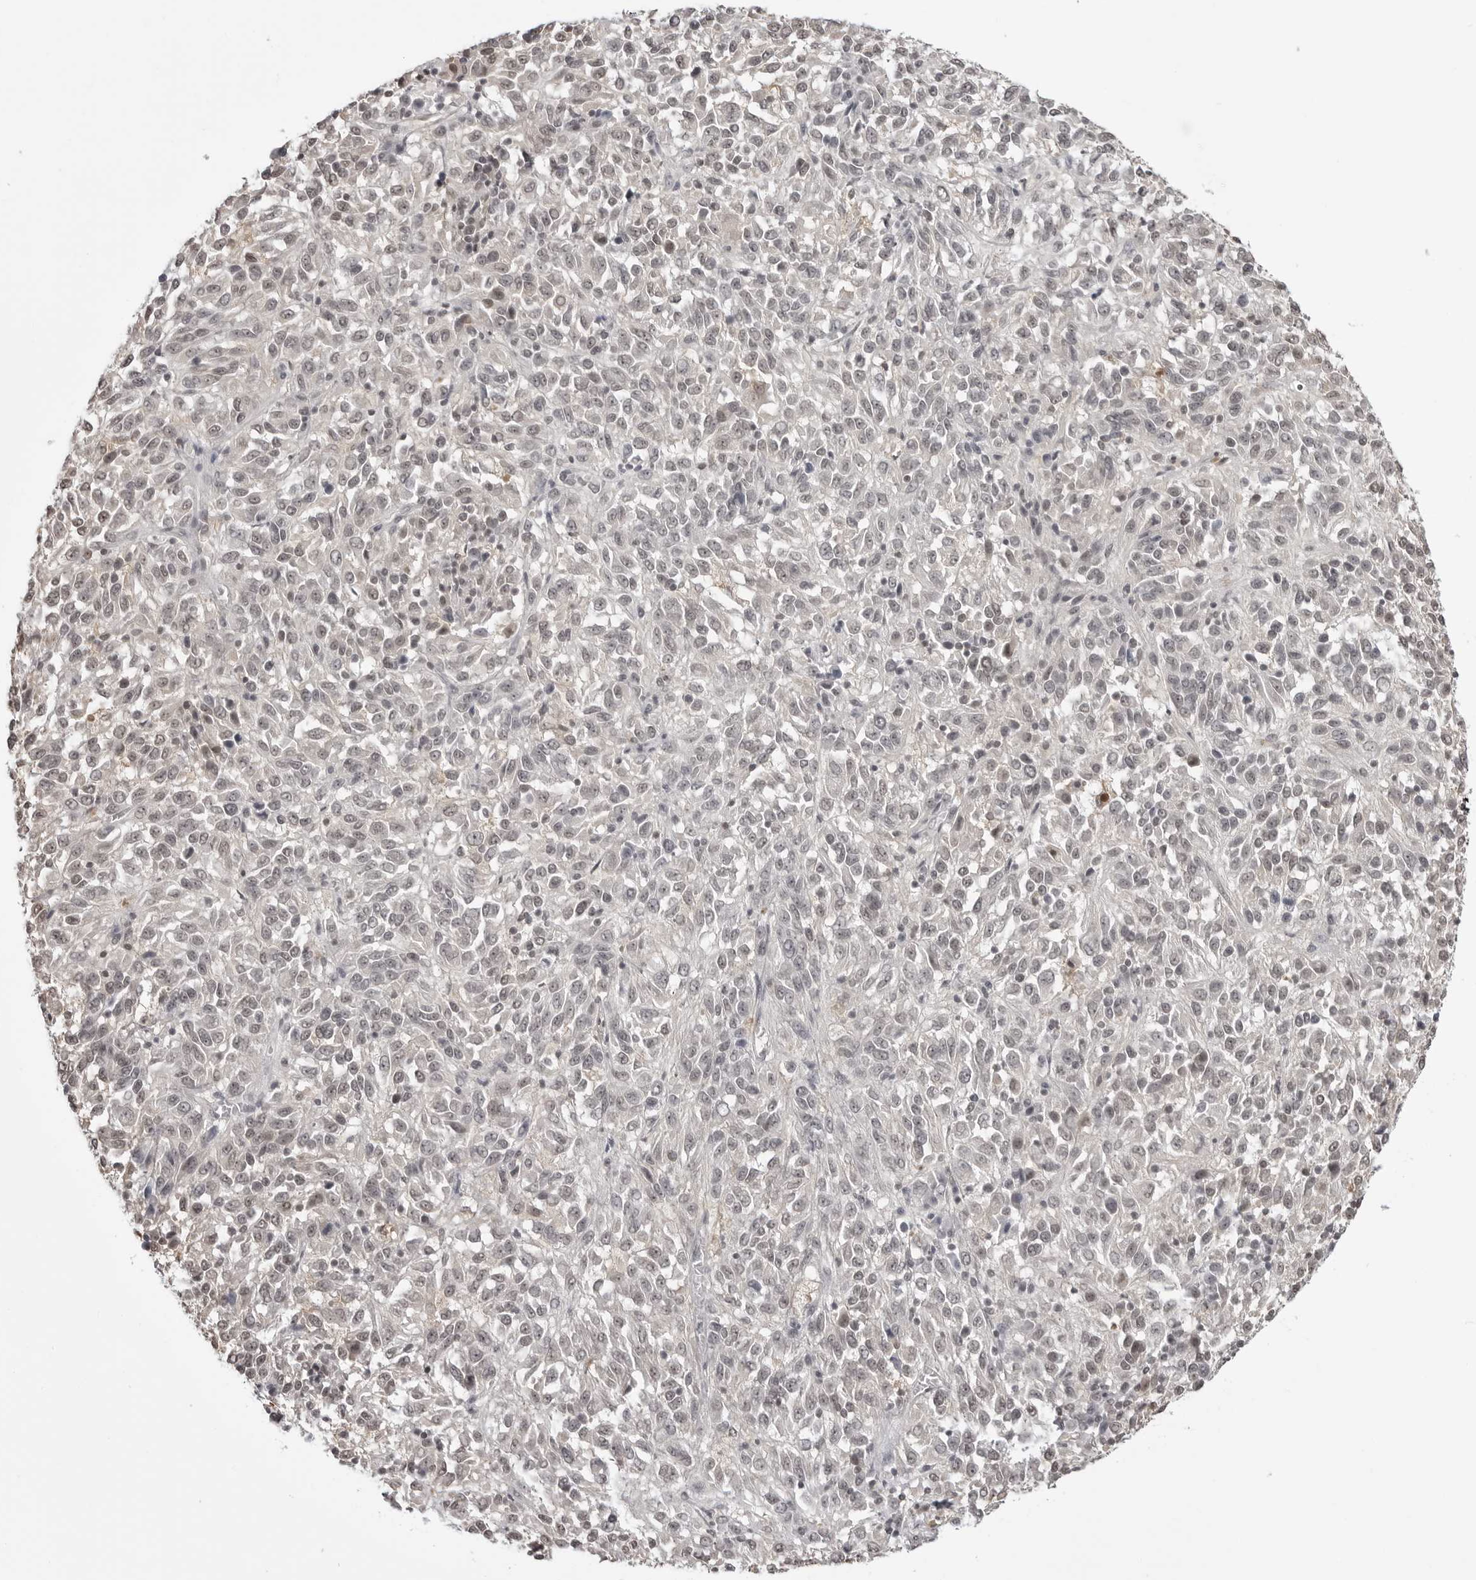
{"staining": {"intensity": "negative", "quantity": "none", "location": "none"}, "tissue": "melanoma", "cell_type": "Tumor cells", "image_type": "cancer", "snomed": [{"axis": "morphology", "description": "Malignant melanoma, Metastatic site"}, {"axis": "topography", "description": "Lung"}], "caption": "DAB (3,3'-diaminobenzidine) immunohistochemical staining of human melanoma exhibits no significant staining in tumor cells.", "gene": "YWHAG", "patient": {"sex": "male", "age": 64}}